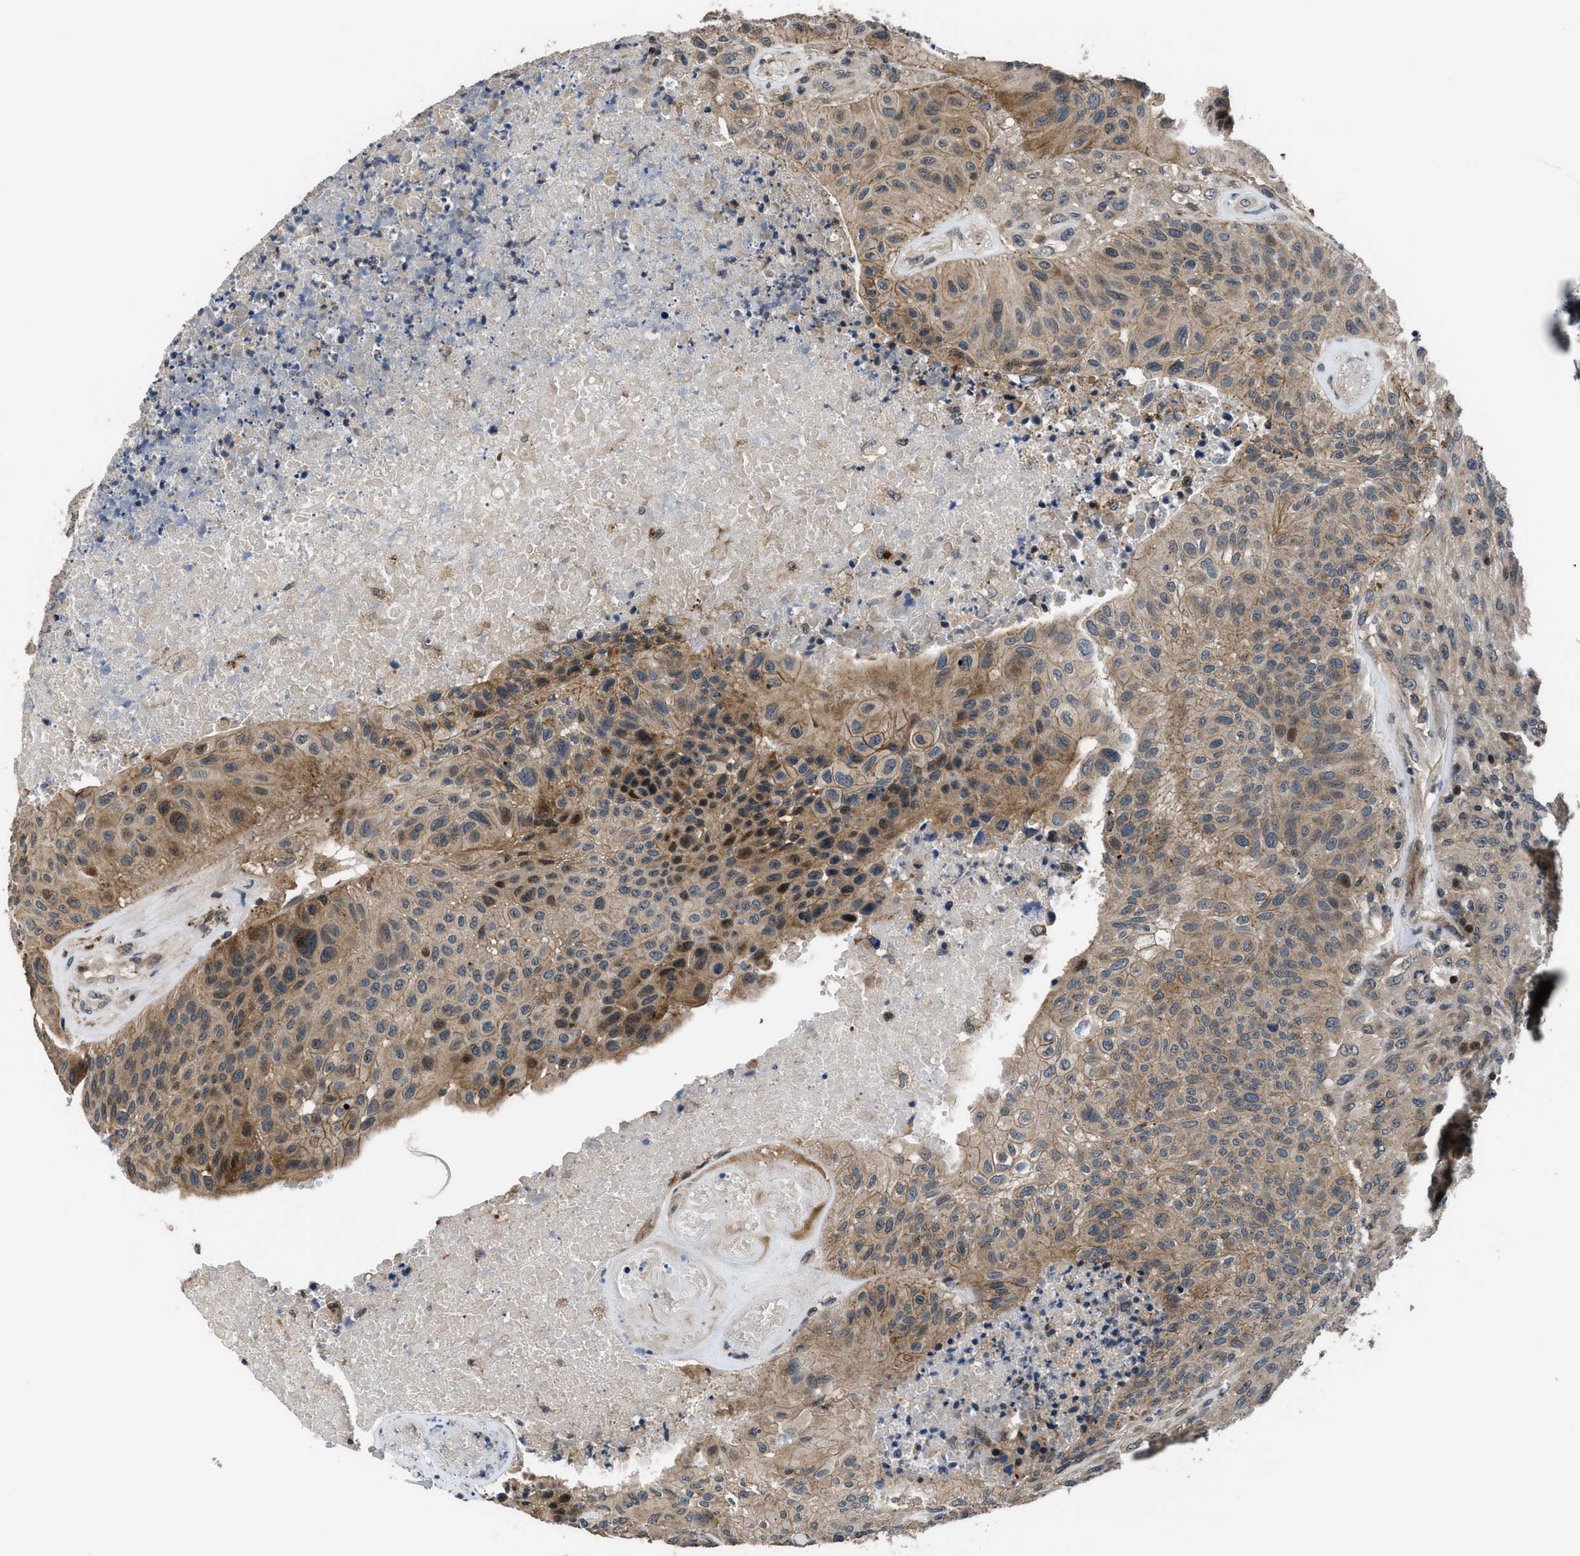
{"staining": {"intensity": "moderate", "quantity": "25%-75%", "location": "cytoplasmic/membranous,nuclear"}, "tissue": "urothelial cancer", "cell_type": "Tumor cells", "image_type": "cancer", "snomed": [{"axis": "morphology", "description": "Urothelial carcinoma, High grade"}, {"axis": "topography", "description": "Urinary bladder"}], "caption": "Approximately 25%-75% of tumor cells in urothelial carcinoma (high-grade) exhibit moderate cytoplasmic/membranous and nuclear protein positivity as visualized by brown immunohistochemical staining.", "gene": "CTBS", "patient": {"sex": "male", "age": 66}}